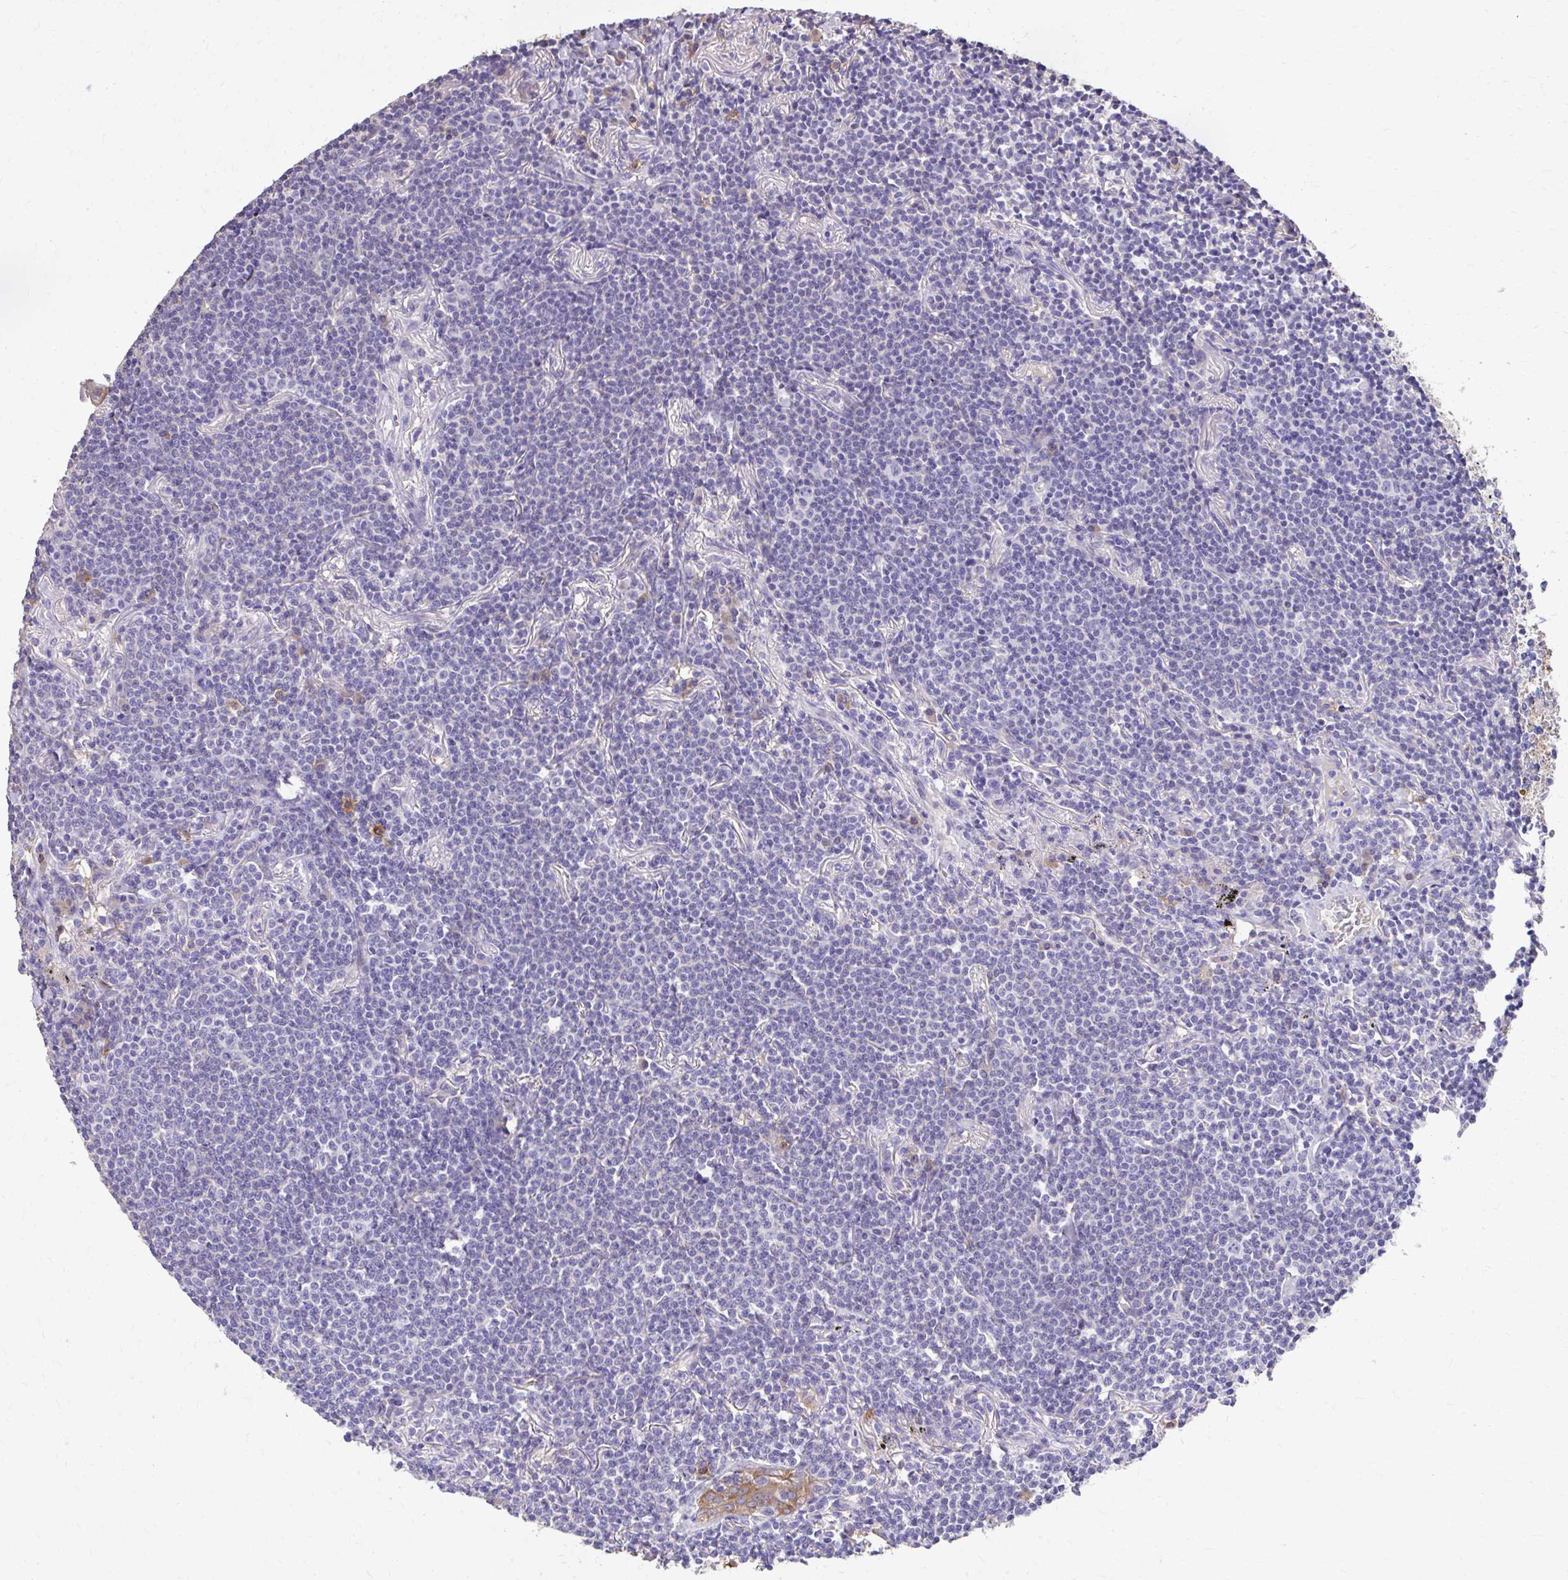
{"staining": {"intensity": "negative", "quantity": "none", "location": "none"}, "tissue": "lymphoma", "cell_type": "Tumor cells", "image_type": "cancer", "snomed": [{"axis": "morphology", "description": "Malignant lymphoma, non-Hodgkin's type, Low grade"}, {"axis": "topography", "description": "Lung"}], "caption": "The immunohistochemistry photomicrograph has no significant positivity in tumor cells of lymphoma tissue. (DAB (3,3'-diaminobenzidine) immunohistochemistry, high magnification).", "gene": "EPB41L1", "patient": {"sex": "female", "age": 71}}